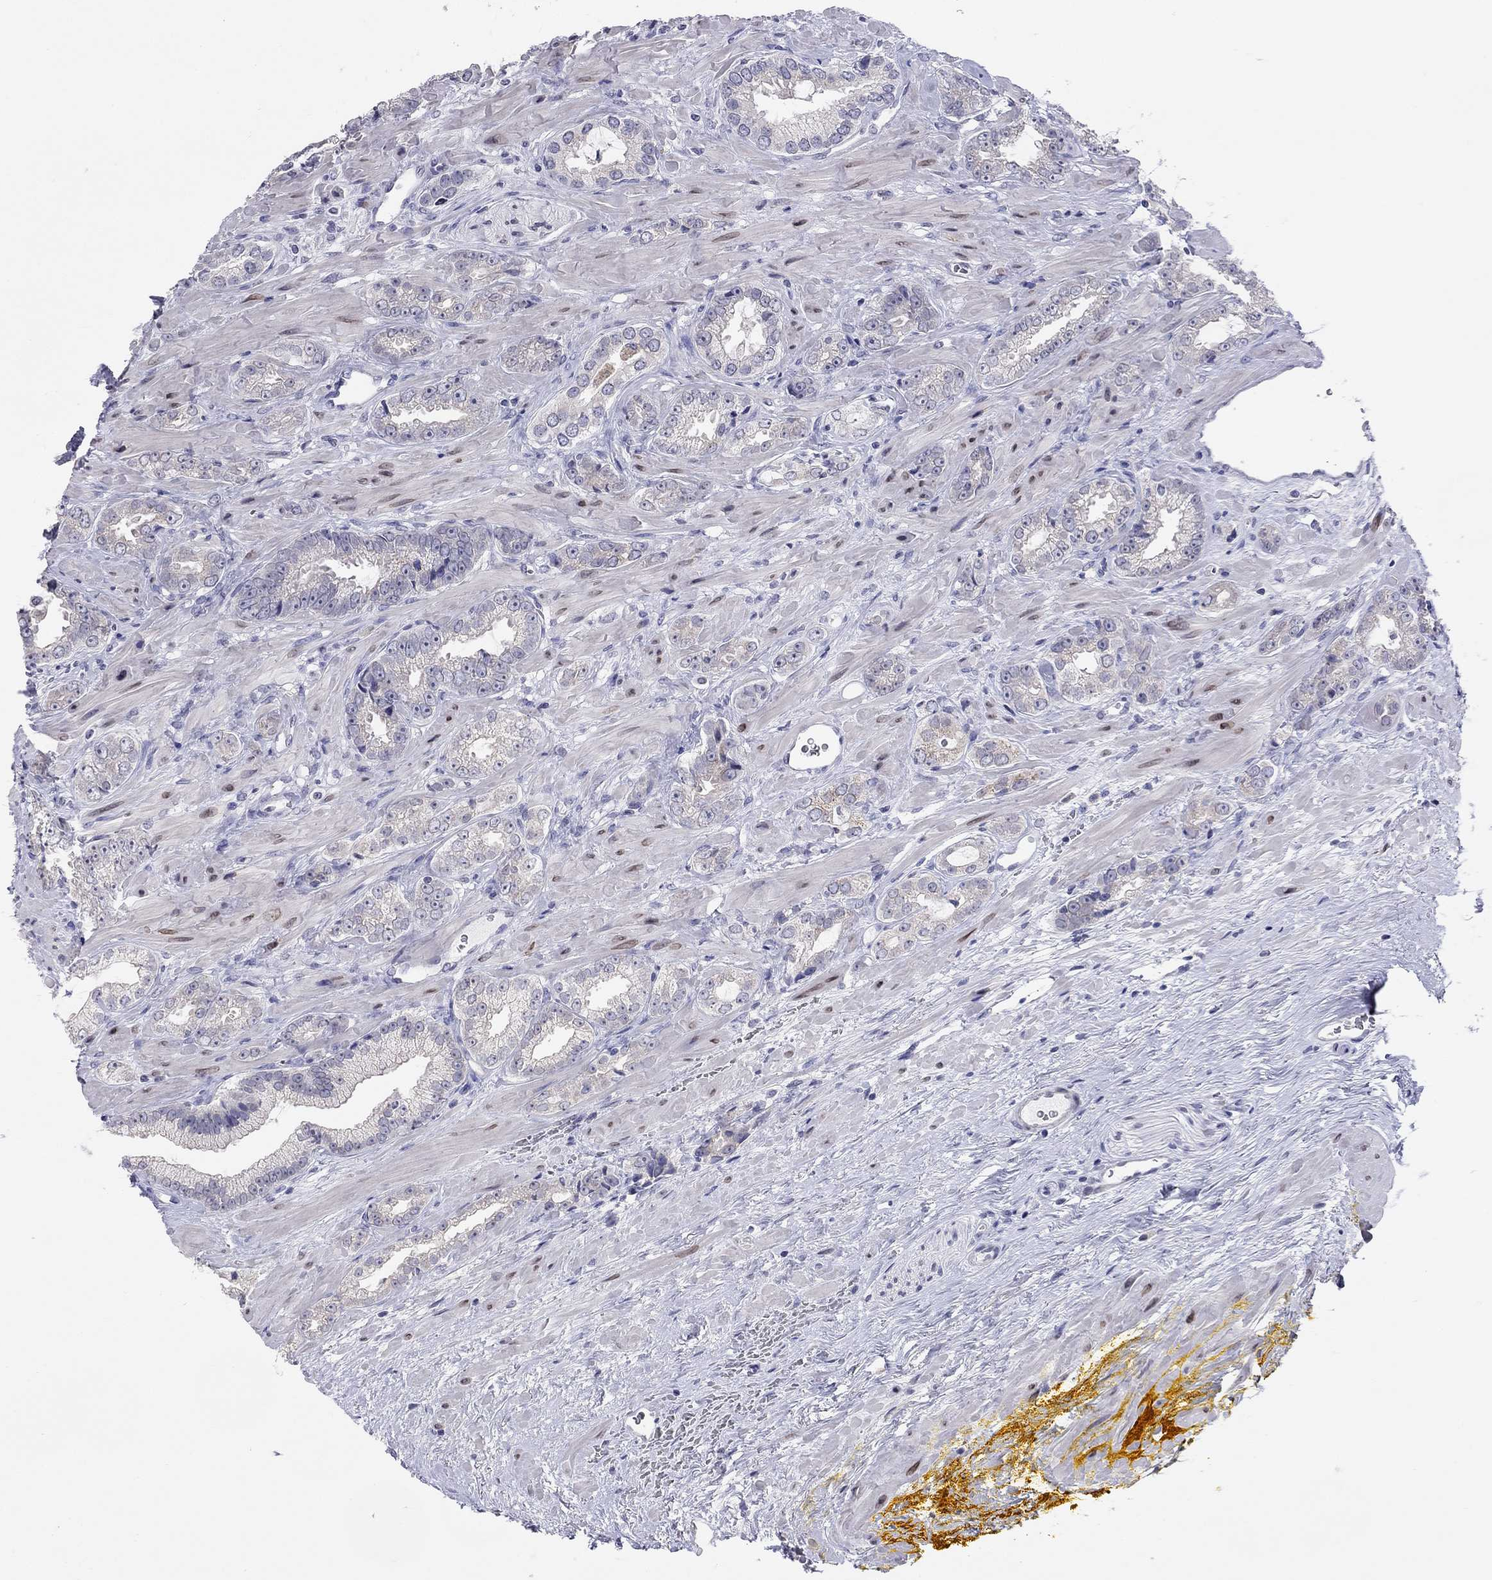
{"staining": {"intensity": "weak", "quantity": "<25%", "location": "cytoplasmic/membranous"}, "tissue": "prostate cancer", "cell_type": "Tumor cells", "image_type": "cancer", "snomed": [{"axis": "morphology", "description": "Adenocarcinoma, NOS"}, {"axis": "topography", "description": "Prostate"}], "caption": "Prostate cancer stained for a protein using immunohistochemistry exhibits no expression tumor cells.", "gene": "ARMC12", "patient": {"sex": "male", "age": 67}}